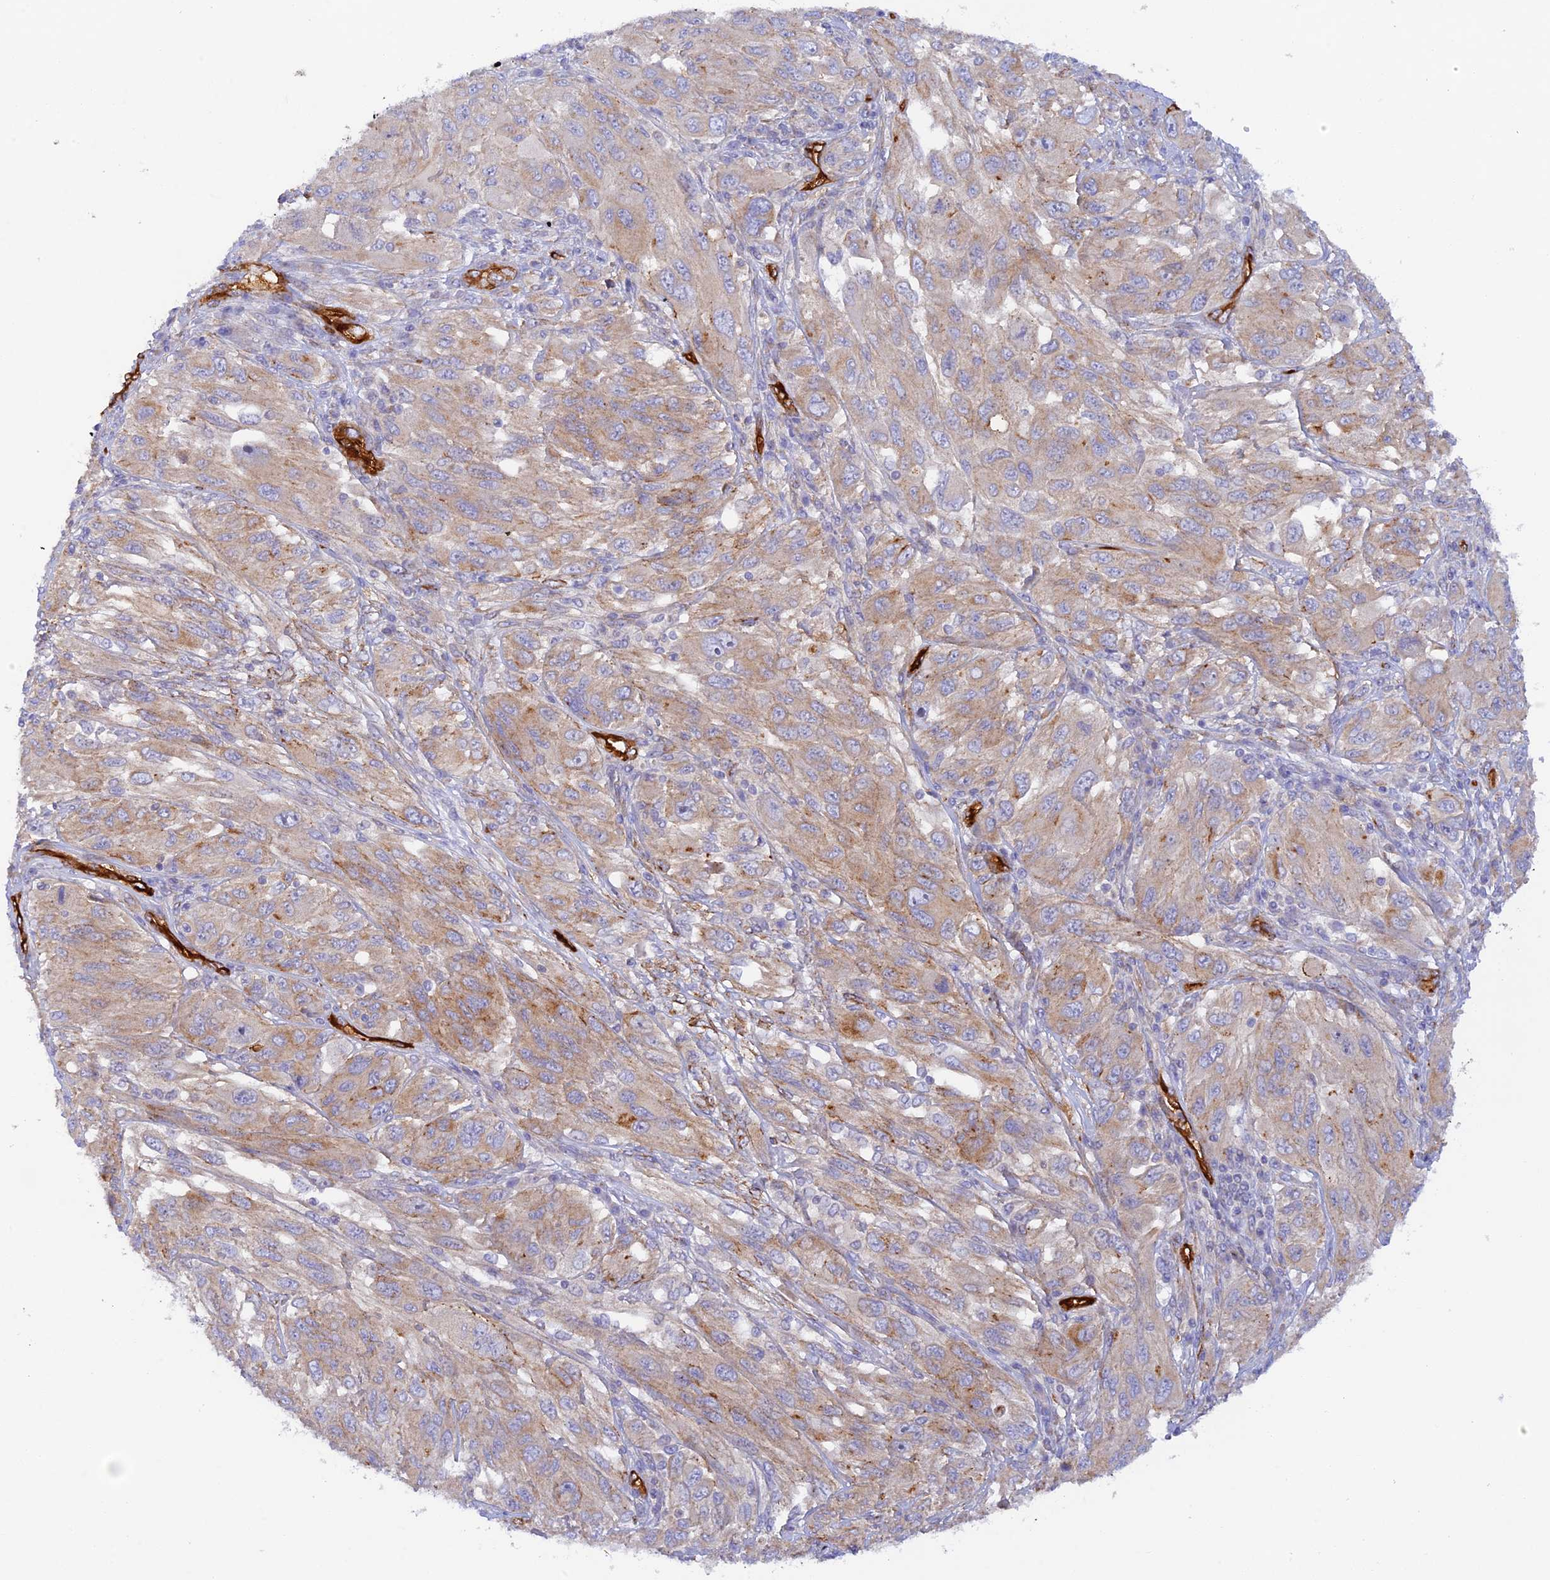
{"staining": {"intensity": "weak", "quantity": ">75%", "location": "cytoplasmic/membranous"}, "tissue": "melanoma", "cell_type": "Tumor cells", "image_type": "cancer", "snomed": [{"axis": "morphology", "description": "Malignant melanoma, NOS"}, {"axis": "topography", "description": "Skin"}], "caption": "Human melanoma stained for a protein (brown) reveals weak cytoplasmic/membranous positive positivity in about >75% of tumor cells.", "gene": "MYO9A", "patient": {"sex": "female", "age": 91}}